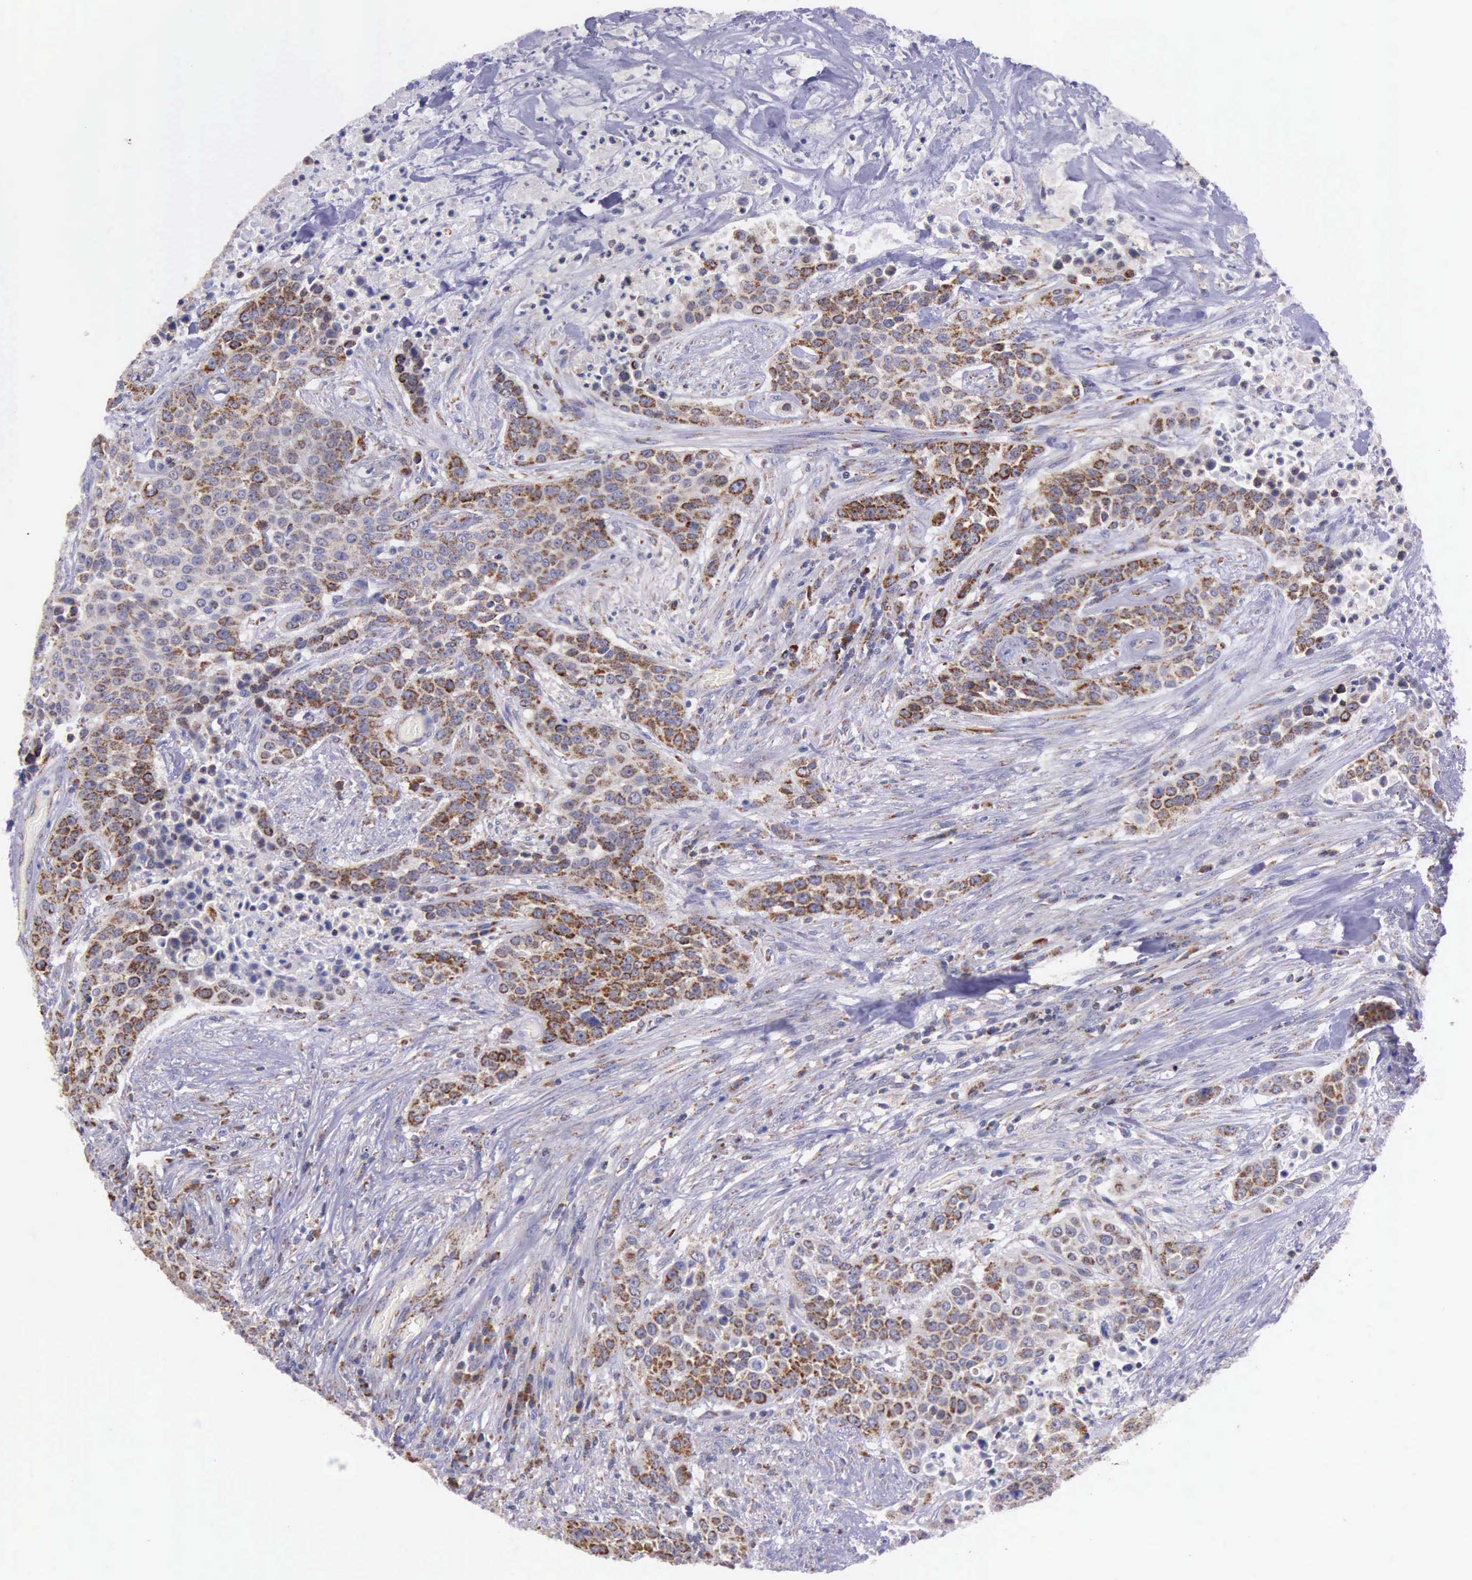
{"staining": {"intensity": "moderate", "quantity": "25%-75%", "location": "cytoplasmic/membranous"}, "tissue": "urothelial cancer", "cell_type": "Tumor cells", "image_type": "cancer", "snomed": [{"axis": "morphology", "description": "Urothelial carcinoma, High grade"}, {"axis": "topography", "description": "Urinary bladder"}], "caption": "Immunohistochemical staining of urothelial cancer exhibits moderate cytoplasmic/membranous protein positivity in approximately 25%-75% of tumor cells.", "gene": "TXN2", "patient": {"sex": "male", "age": 74}}